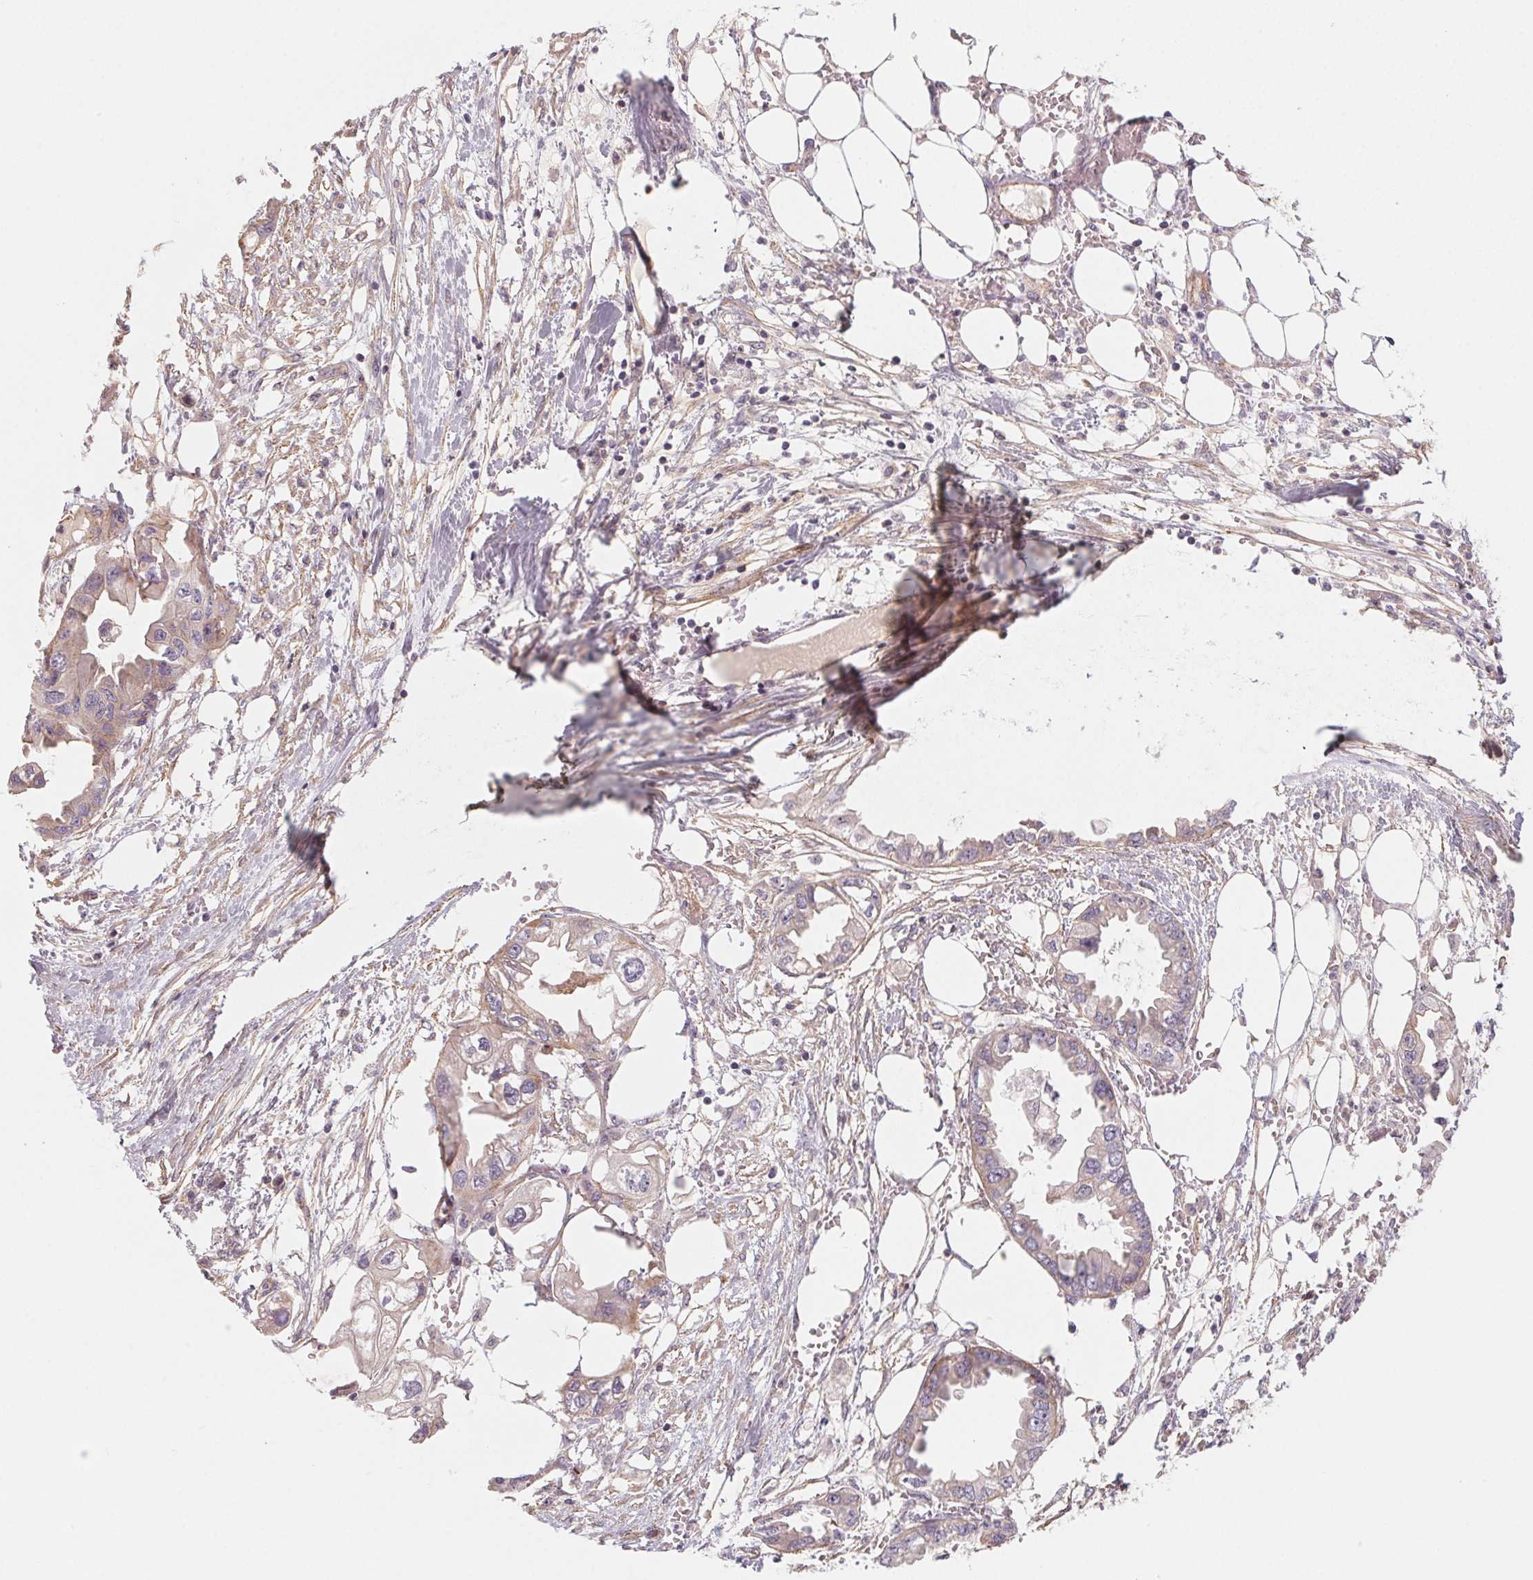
{"staining": {"intensity": "weak", "quantity": "25%-75%", "location": "cytoplasmic/membranous"}, "tissue": "endometrial cancer", "cell_type": "Tumor cells", "image_type": "cancer", "snomed": [{"axis": "morphology", "description": "Adenocarcinoma, NOS"}, {"axis": "morphology", "description": "Adenocarcinoma, metastatic, NOS"}, {"axis": "topography", "description": "Adipose tissue"}, {"axis": "topography", "description": "Endometrium"}], "caption": "About 25%-75% of tumor cells in human endometrial cancer reveal weak cytoplasmic/membranous protein staining as visualized by brown immunohistochemical staining.", "gene": "CCDC112", "patient": {"sex": "female", "age": 67}}